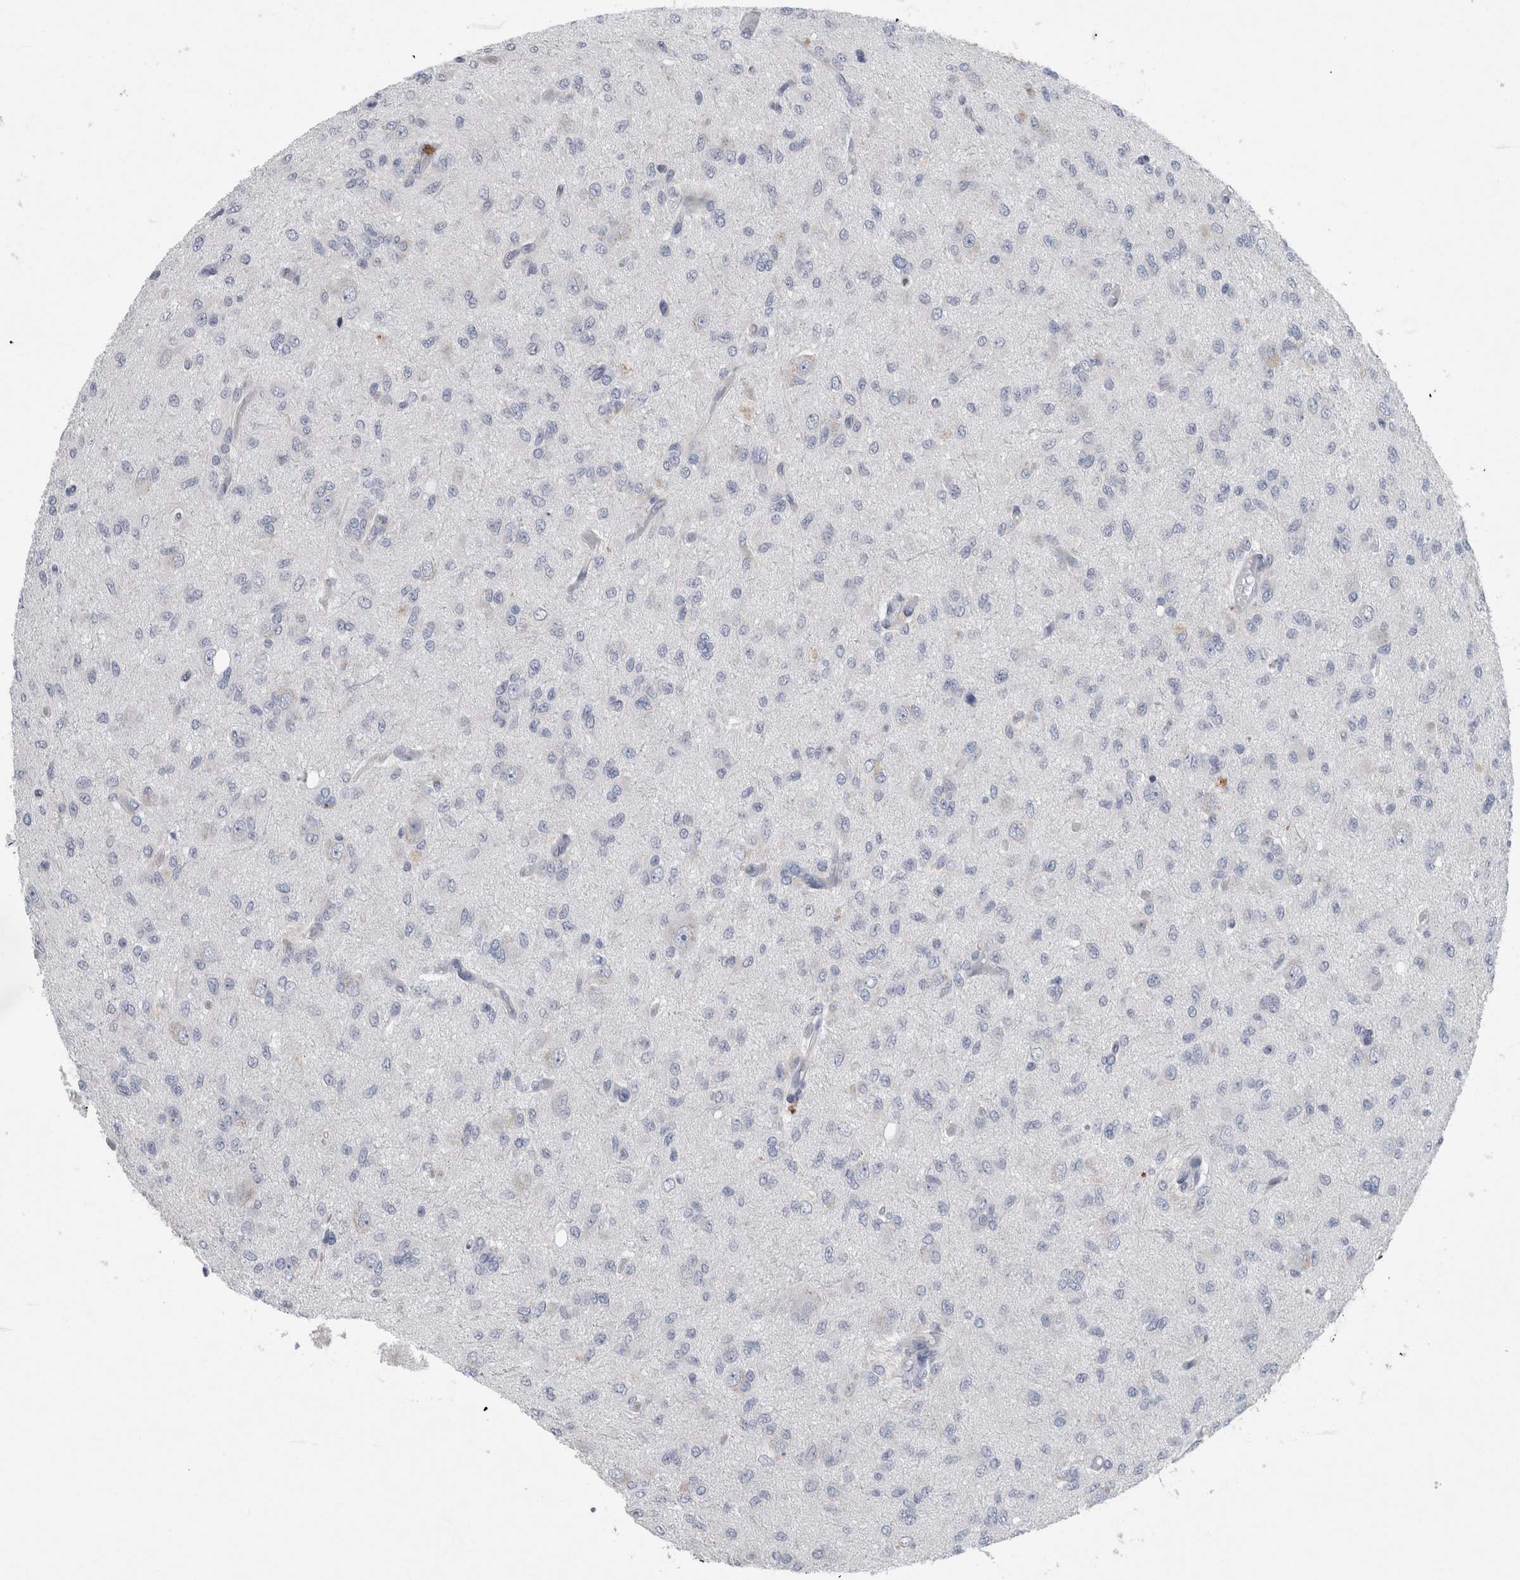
{"staining": {"intensity": "negative", "quantity": "none", "location": "none"}, "tissue": "glioma", "cell_type": "Tumor cells", "image_type": "cancer", "snomed": [{"axis": "morphology", "description": "Glioma, malignant, High grade"}, {"axis": "topography", "description": "Brain"}], "caption": "A photomicrograph of malignant high-grade glioma stained for a protein demonstrates no brown staining in tumor cells.", "gene": "FAM83H", "patient": {"sex": "female", "age": 59}}